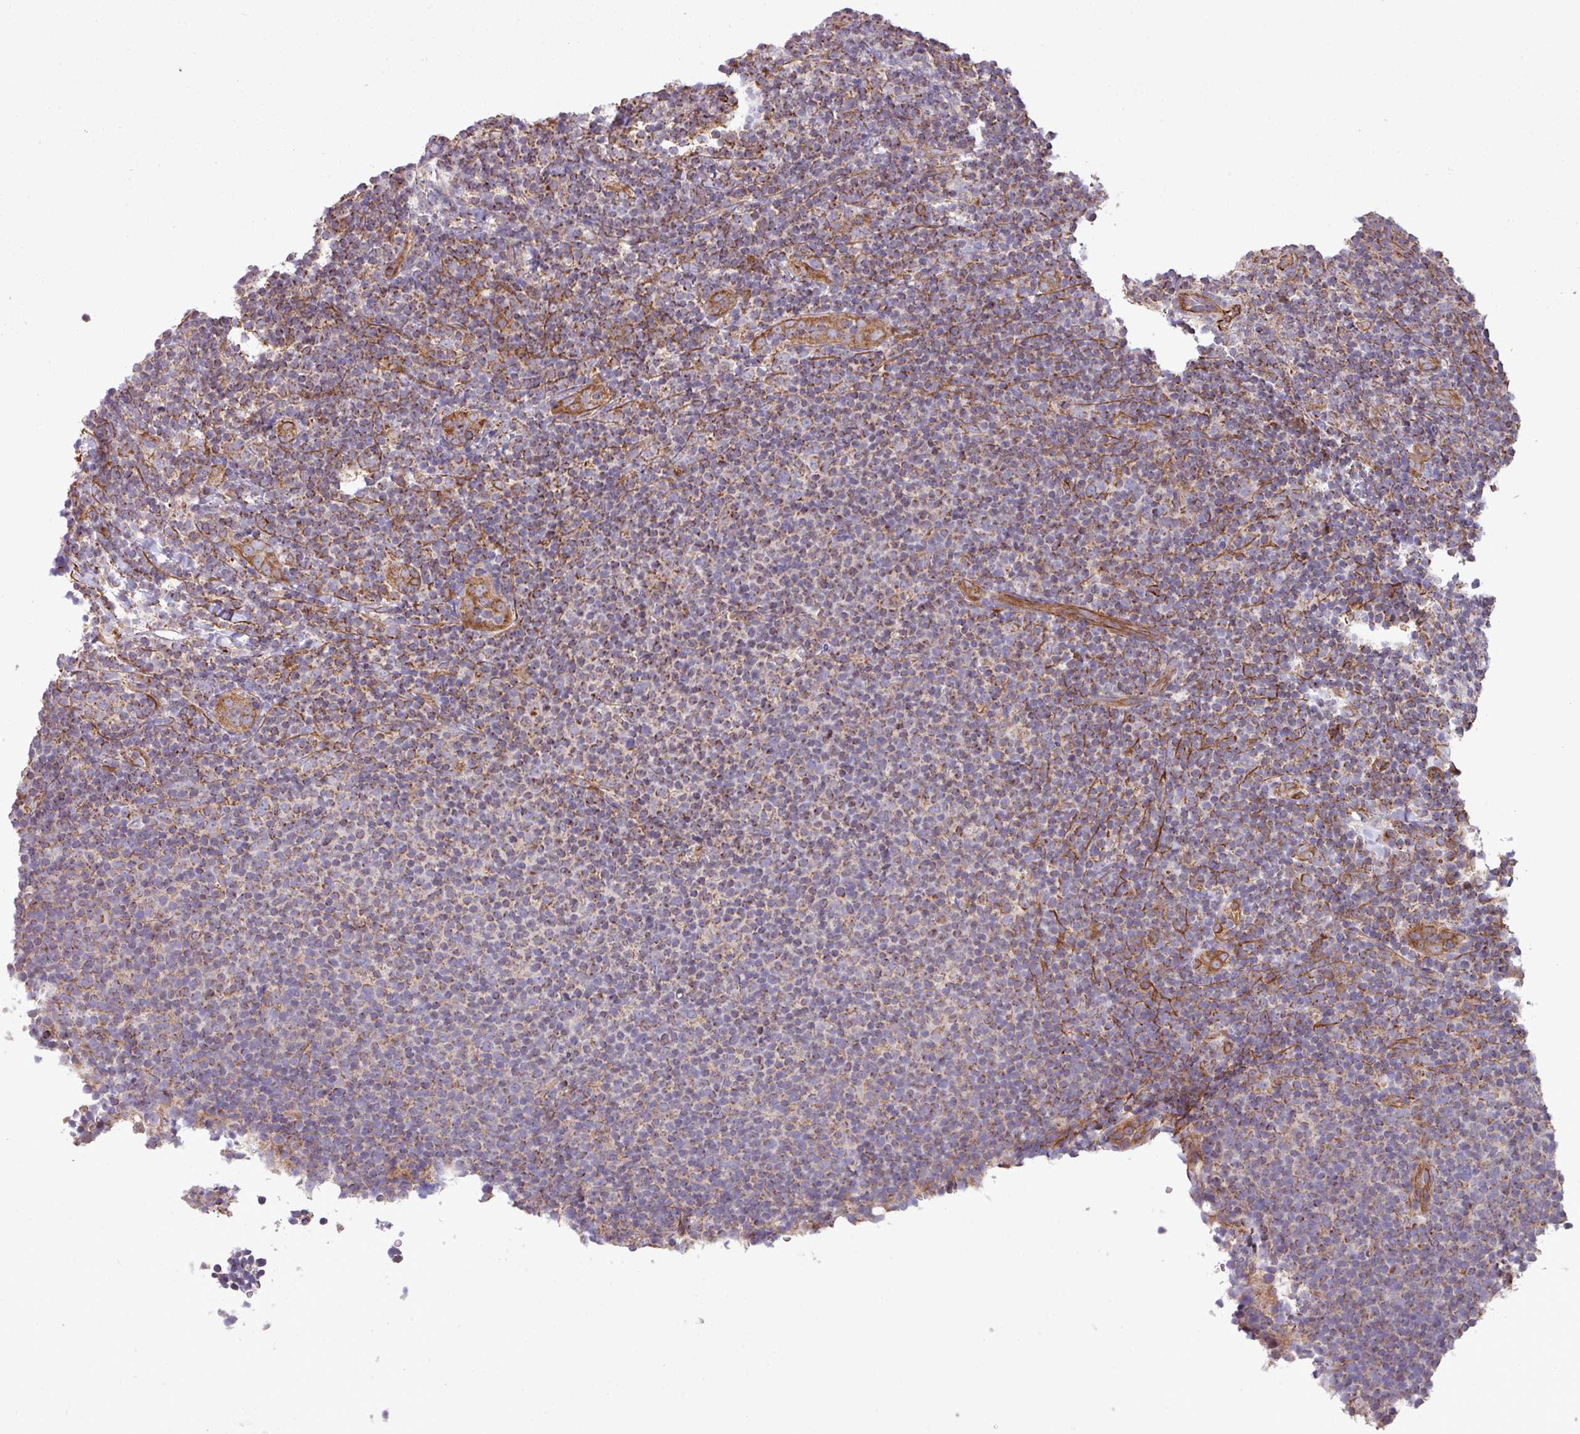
{"staining": {"intensity": "moderate", "quantity": "25%-75%", "location": "cytoplasmic/membranous"}, "tissue": "lymphoma", "cell_type": "Tumor cells", "image_type": "cancer", "snomed": [{"axis": "morphology", "description": "Malignant lymphoma, non-Hodgkin's type, Low grade"}, {"axis": "topography", "description": "Lymph node"}], "caption": "Moderate cytoplasmic/membranous staining for a protein is present in approximately 25%-75% of tumor cells of lymphoma using IHC.", "gene": "LRRC53", "patient": {"sex": "male", "age": 66}}